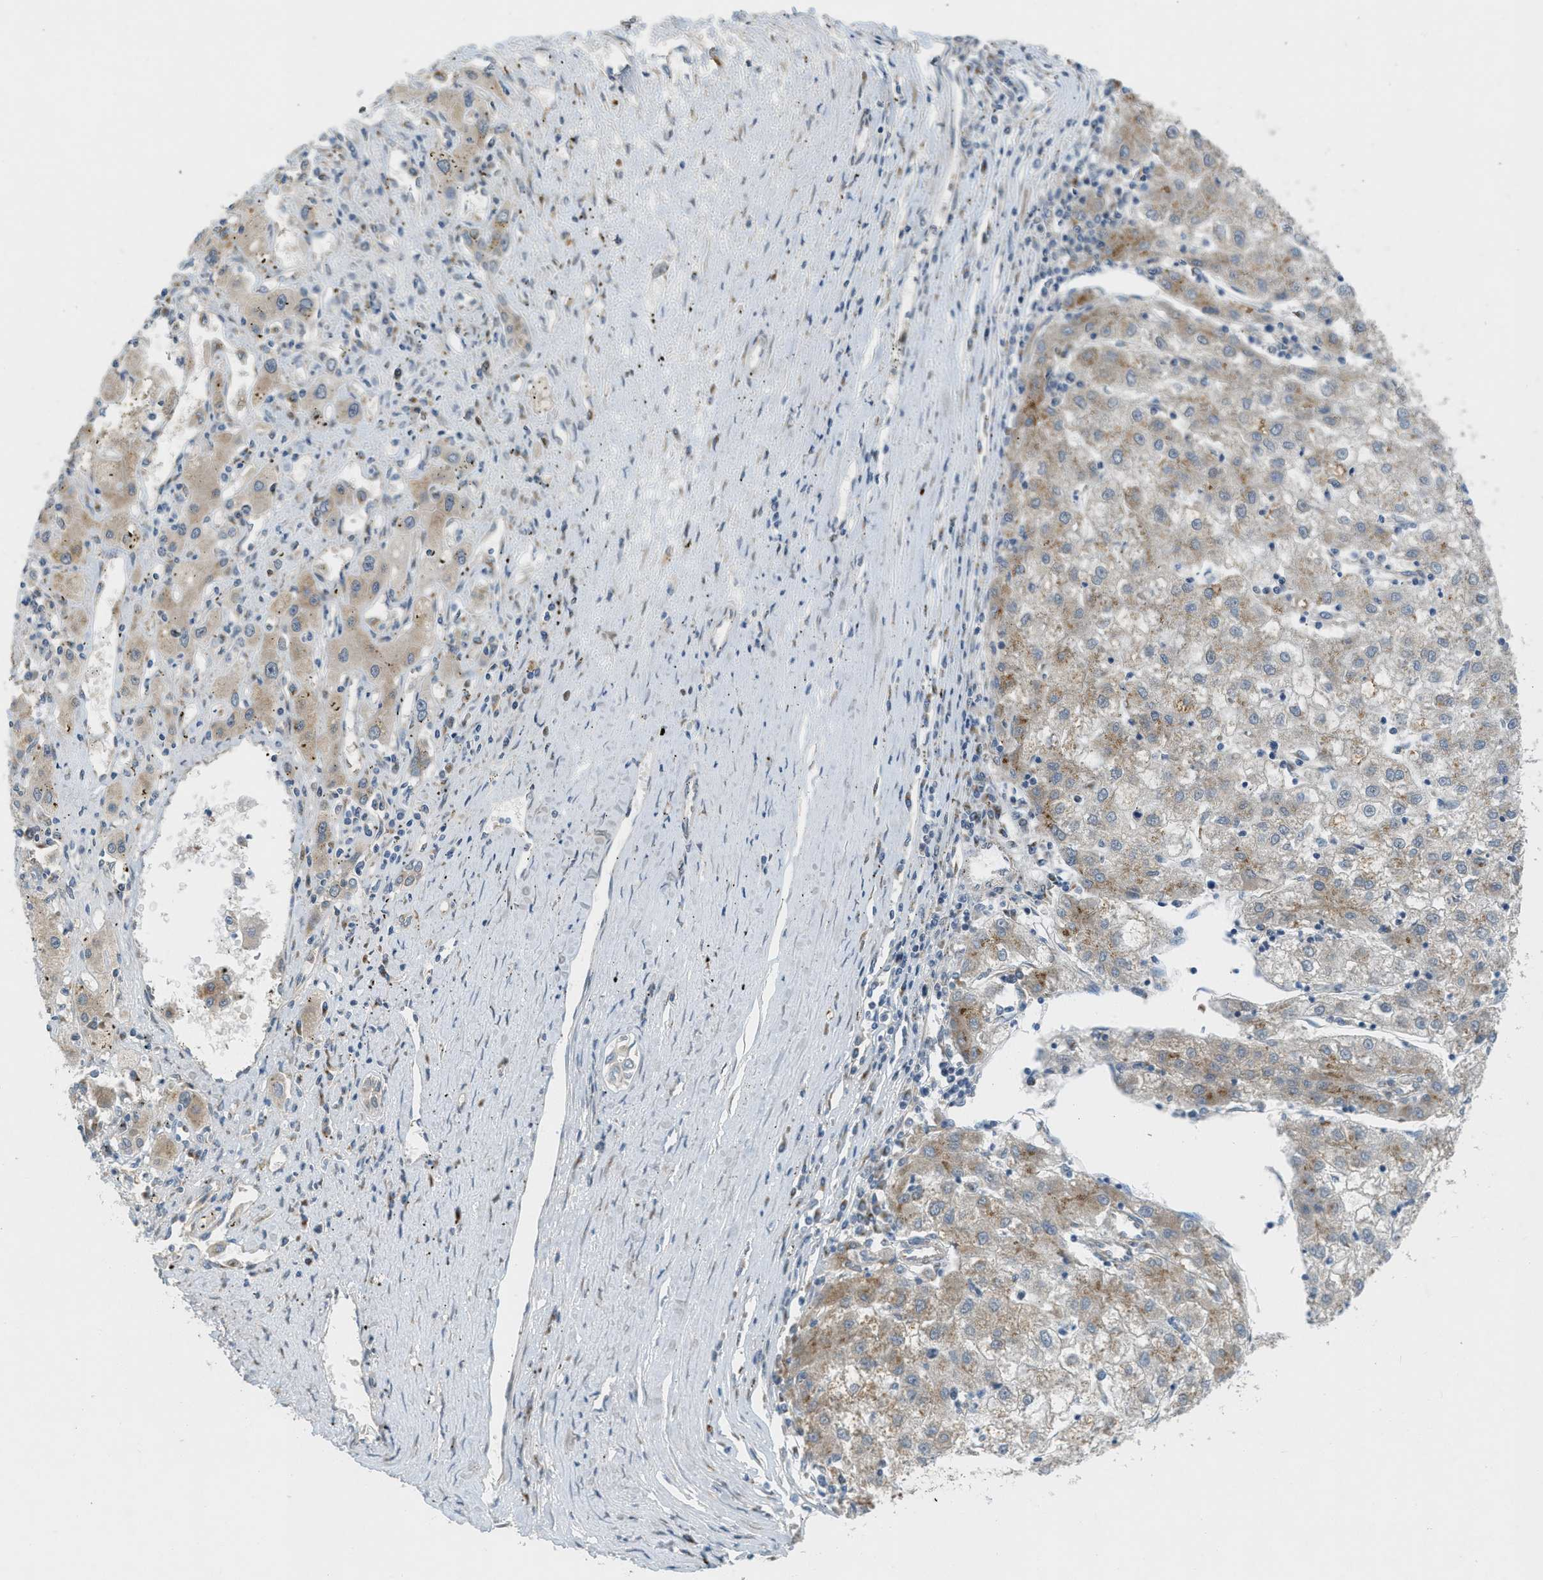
{"staining": {"intensity": "moderate", "quantity": ">75%", "location": "cytoplasmic/membranous"}, "tissue": "liver cancer", "cell_type": "Tumor cells", "image_type": "cancer", "snomed": [{"axis": "morphology", "description": "Carcinoma, Hepatocellular, NOS"}, {"axis": "topography", "description": "Liver"}], "caption": "Immunohistochemical staining of liver cancer exhibits medium levels of moderate cytoplasmic/membranous staining in about >75% of tumor cells.", "gene": "ZFPL1", "patient": {"sex": "male", "age": 72}}